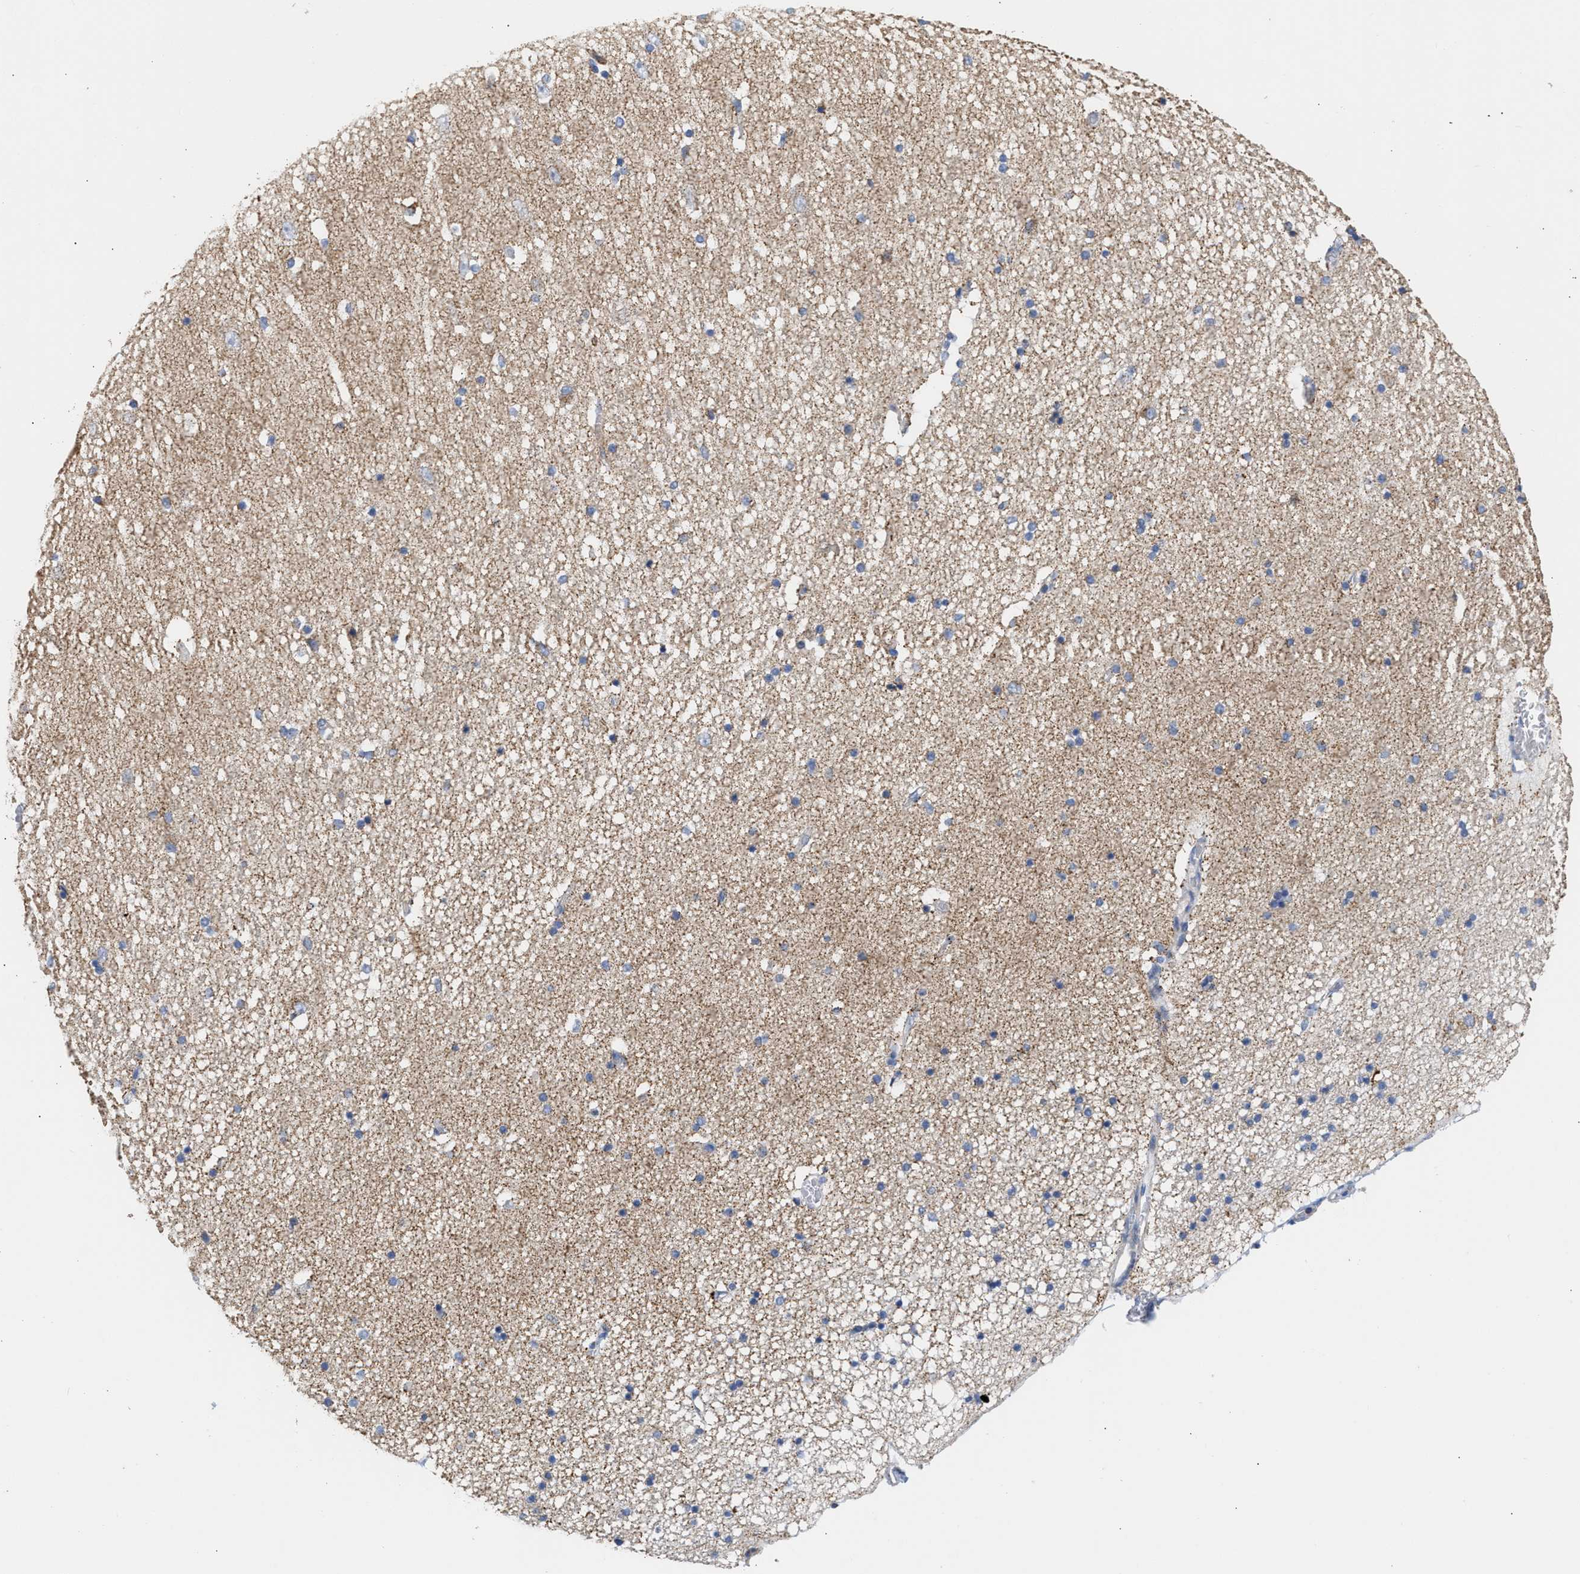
{"staining": {"intensity": "weak", "quantity": "25%-75%", "location": "cytoplasmic/membranous"}, "tissue": "hippocampus", "cell_type": "Glial cells", "image_type": "normal", "snomed": [{"axis": "morphology", "description": "Normal tissue, NOS"}, {"axis": "topography", "description": "Hippocampus"}], "caption": "Approximately 25%-75% of glial cells in benign human hippocampus exhibit weak cytoplasmic/membranous protein staining as visualized by brown immunohistochemical staining.", "gene": "ACOT13", "patient": {"sex": "female", "age": 54}}